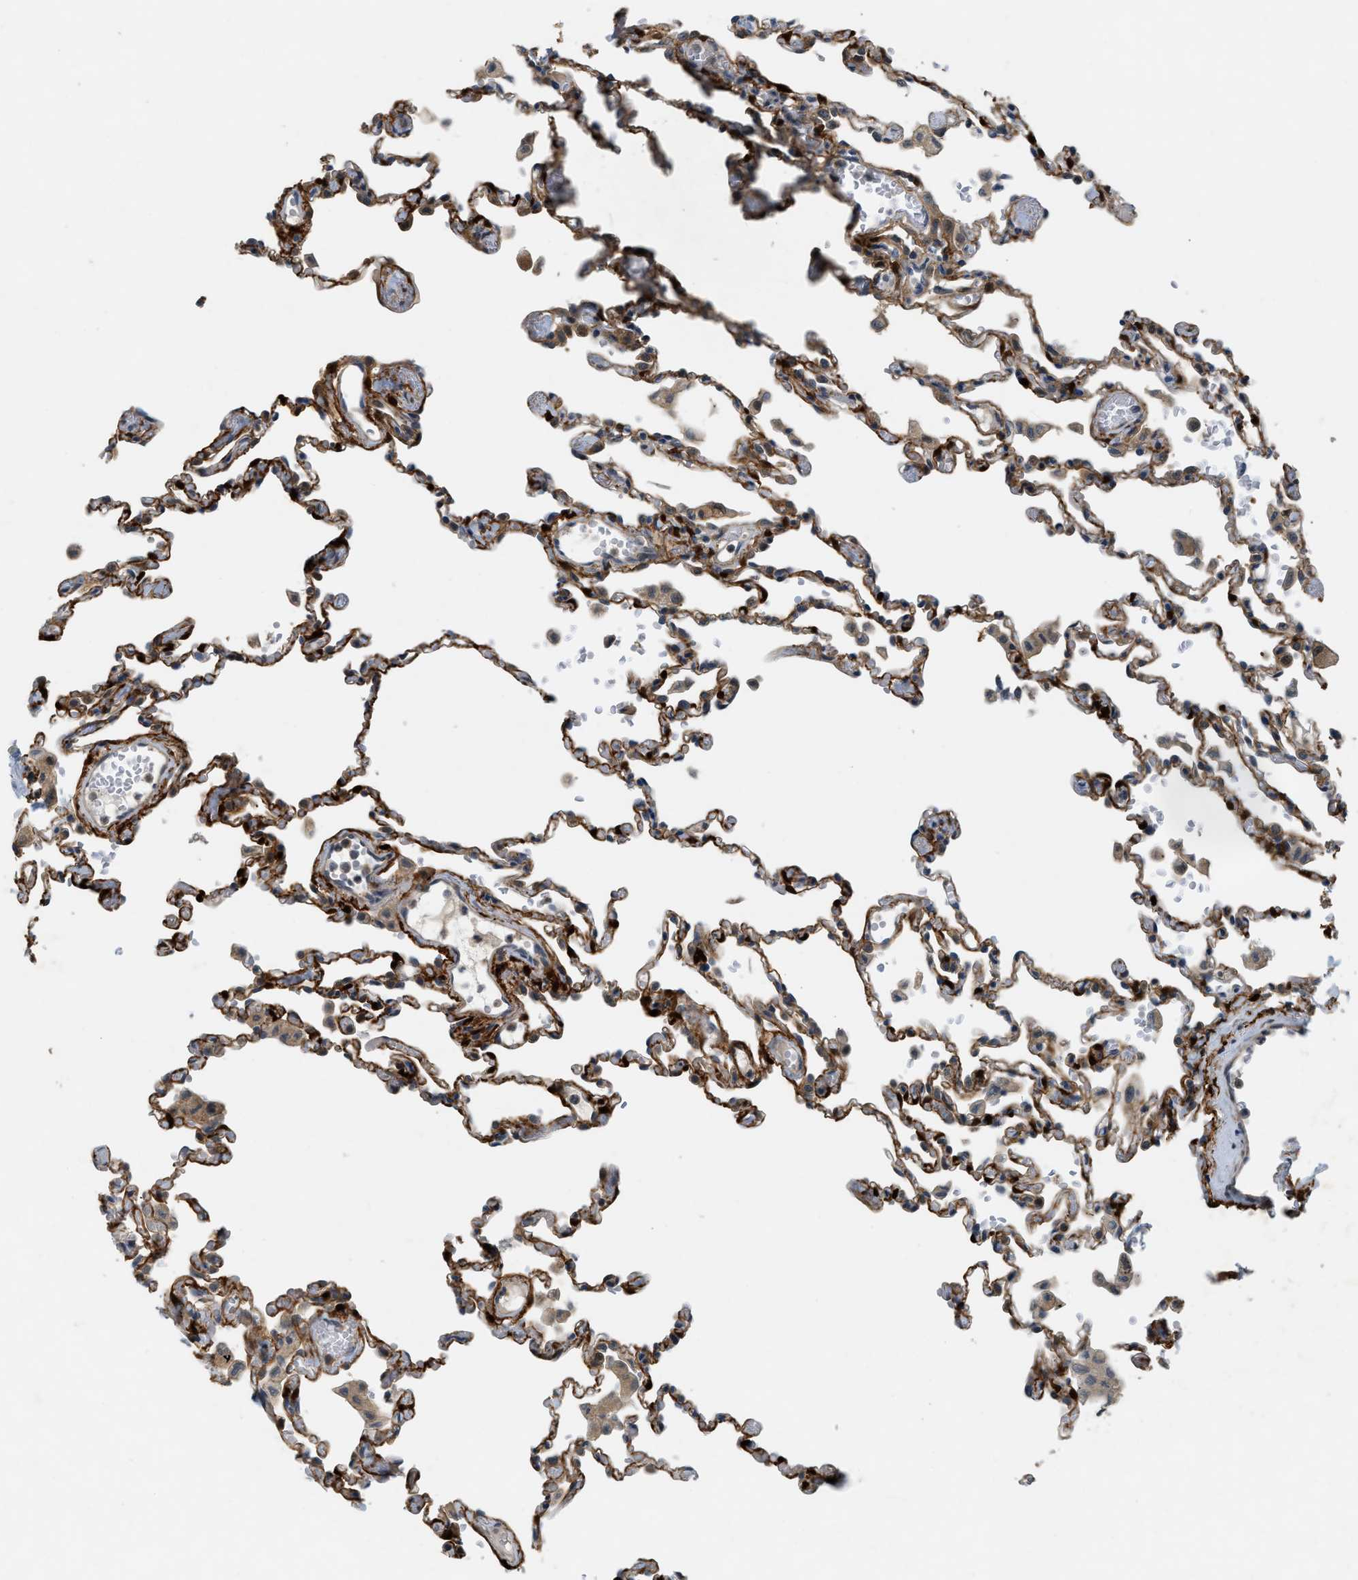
{"staining": {"intensity": "moderate", "quantity": ">75%", "location": "cytoplasmic/membranous"}, "tissue": "lung", "cell_type": "Alveolar cells", "image_type": "normal", "snomed": [{"axis": "morphology", "description": "Normal tissue, NOS"}, {"axis": "topography", "description": "Bronchus"}, {"axis": "topography", "description": "Lung"}], "caption": "Immunohistochemistry (IHC) histopathology image of benign lung: human lung stained using immunohistochemistry (IHC) reveals medium levels of moderate protein expression localized specifically in the cytoplasmic/membranous of alveolar cells, appearing as a cytoplasmic/membranous brown color.", "gene": "PDCL3", "patient": {"sex": "female", "age": 49}}